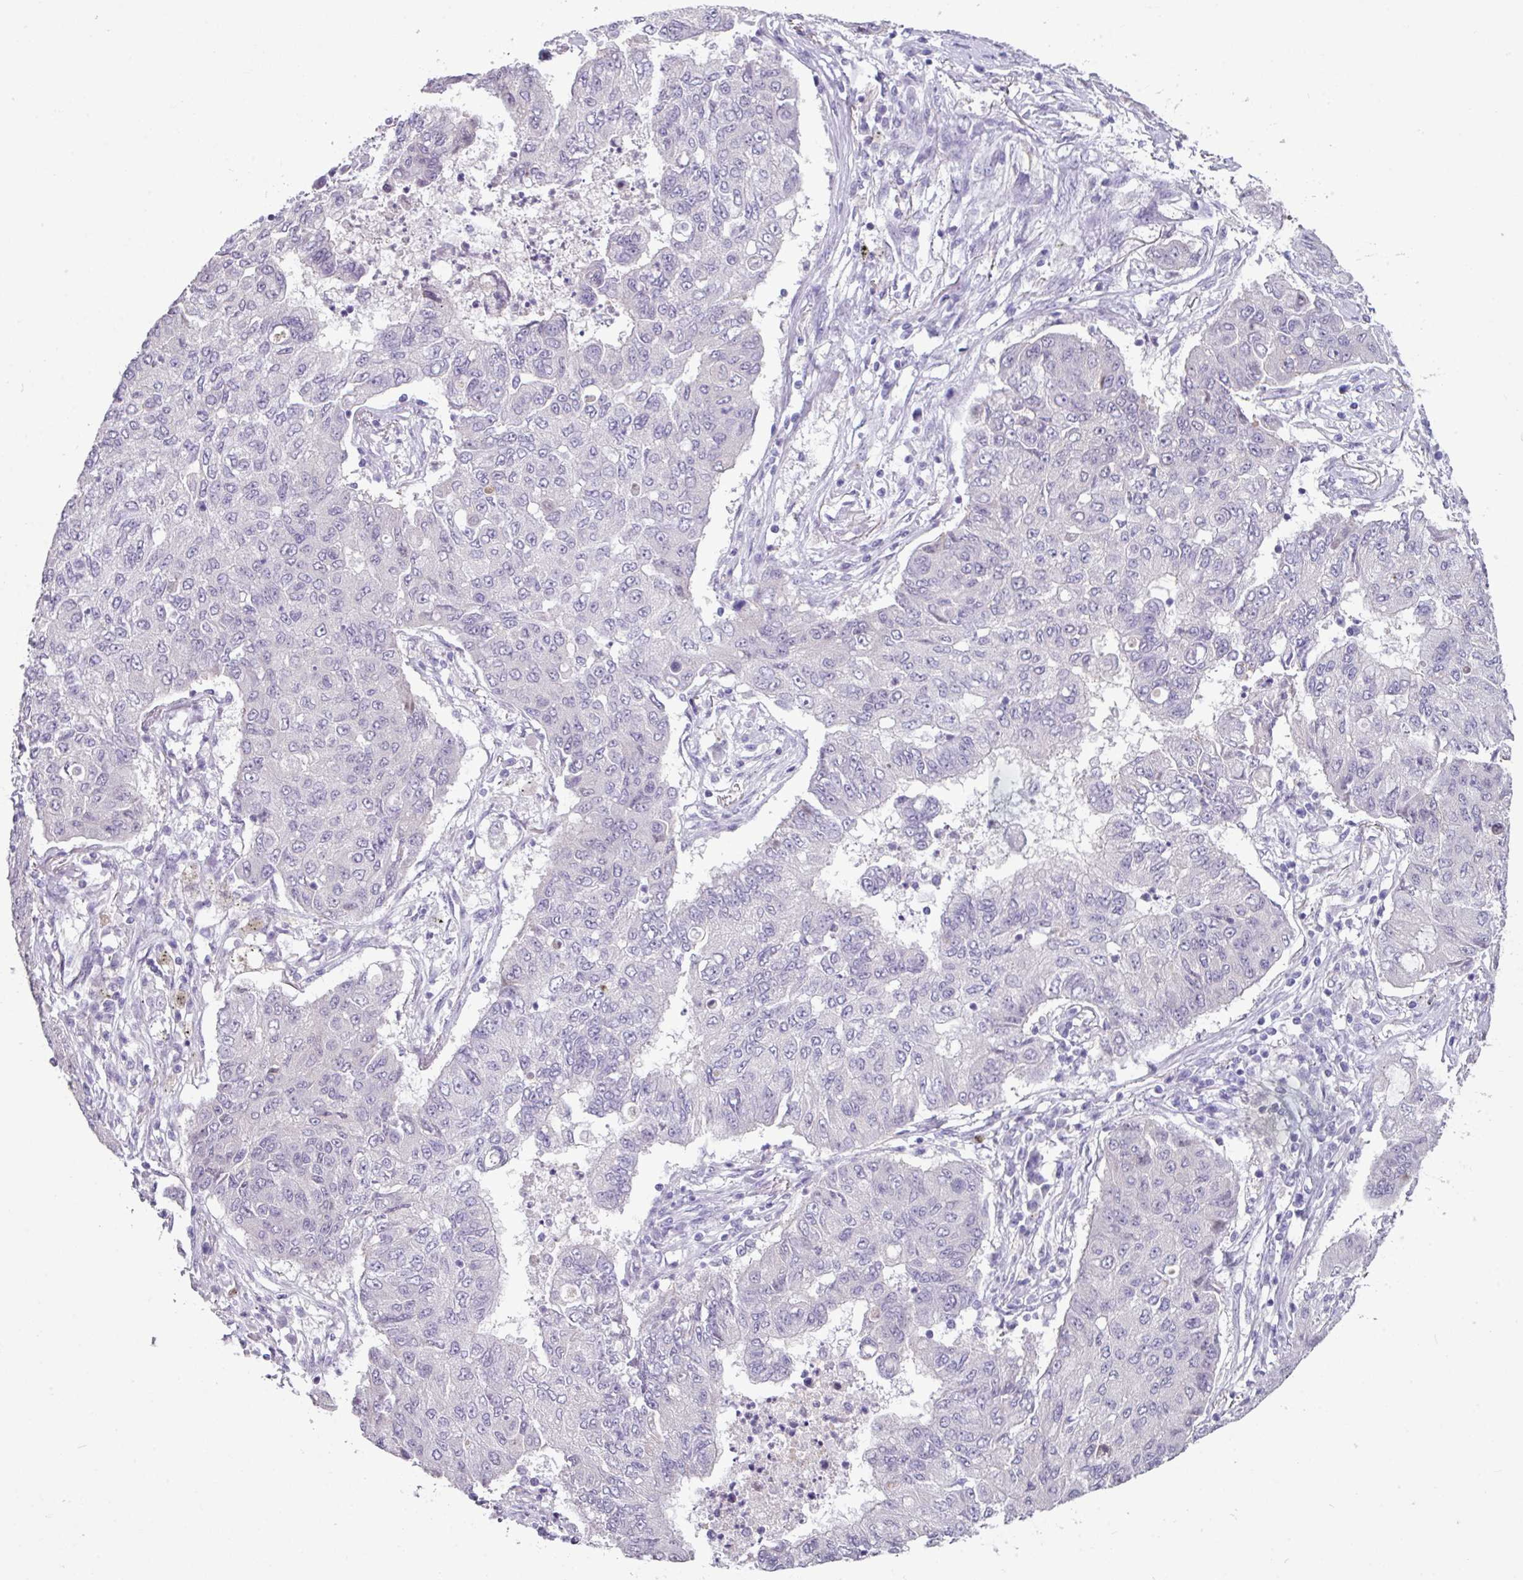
{"staining": {"intensity": "negative", "quantity": "none", "location": "none"}, "tissue": "lung cancer", "cell_type": "Tumor cells", "image_type": "cancer", "snomed": [{"axis": "morphology", "description": "Squamous cell carcinoma, NOS"}, {"axis": "topography", "description": "Lung"}], "caption": "Tumor cells are negative for protein expression in human lung squamous cell carcinoma.", "gene": "TTLL12", "patient": {"sex": "male", "age": 74}}